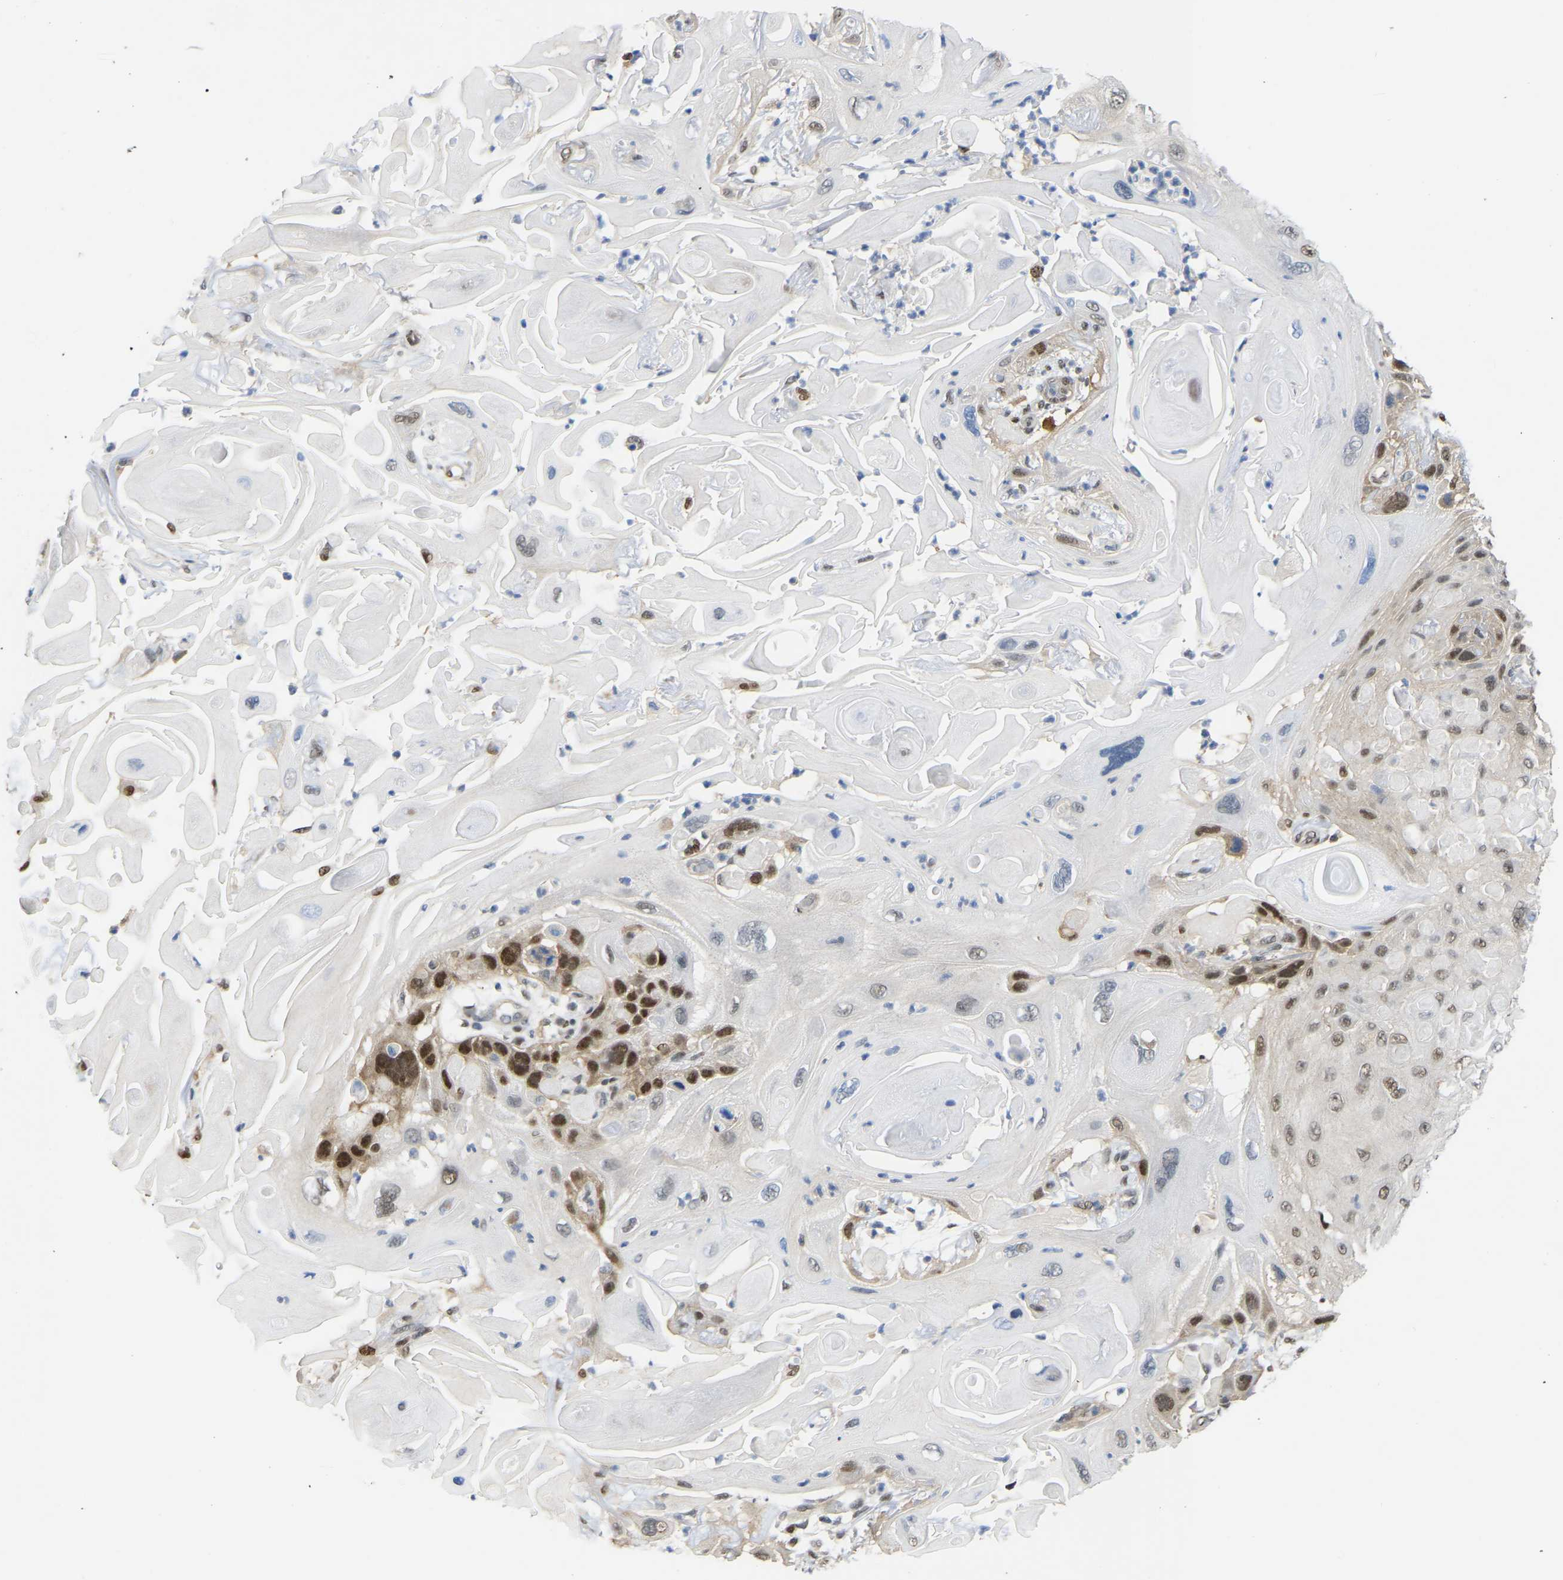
{"staining": {"intensity": "strong", "quantity": "<25%", "location": "nuclear"}, "tissue": "skin cancer", "cell_type": "Tumor cells", "image_type": "cancer", "snomed": [{"axis": "morphology", "description": "Squamous cell carcinoma, NOS"}, {"axis": "topography", "description": "Skin"}], "caption": "Immunohistochemistry (IHC) photomicrograph of neoplastic tissue: human skin cancer (squamous cell carcinoma) stained using IHC shows medium levels of strong protein expression localized specifically in the nuclear of tumor cells, appearing as a nuclear brown color.", "gene": "KLRG2", "patient": {"sex": "female", "age": 77}}